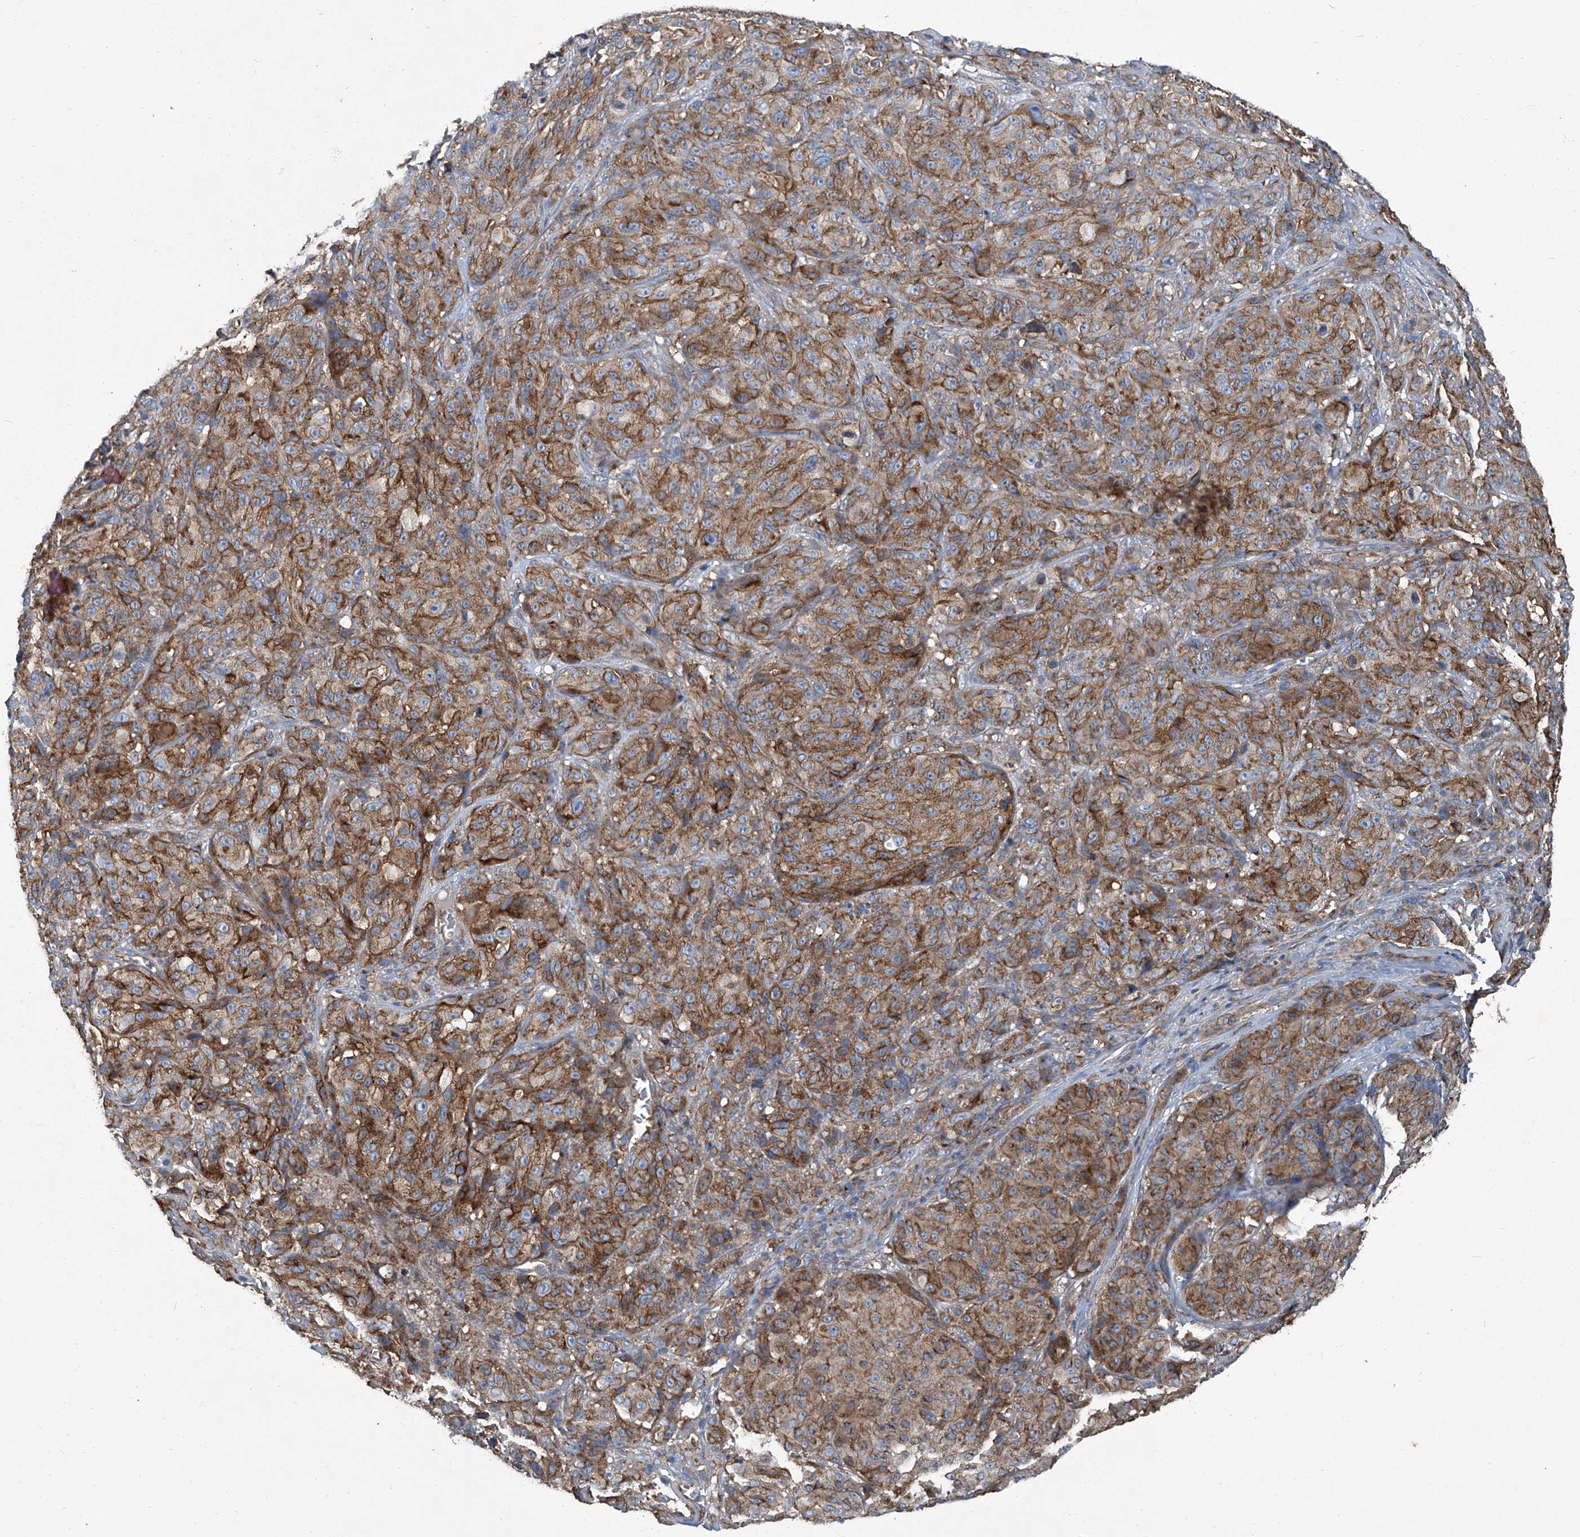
{"staining": {"intensity": "moderate", "quantity": ">75%", "location": "cytoplasmic/membranous"}, "tissue": "melanoma", "cell_type": "Tumor cells", "image_type": "cancer", "snomed": [{"axis": "morphology", "description": "Malignant melanoma, NOS"}, {"axis": "topography", "description": "Skin"}], "caption": "Immunohistochemical staining of human melanoma shows medium levels of moderate cytoplasmic/membranous protein expression in approximately >75% of tumor cells.", "gene": "PIGH", "patient": {"sex": "male", "age": 73}}